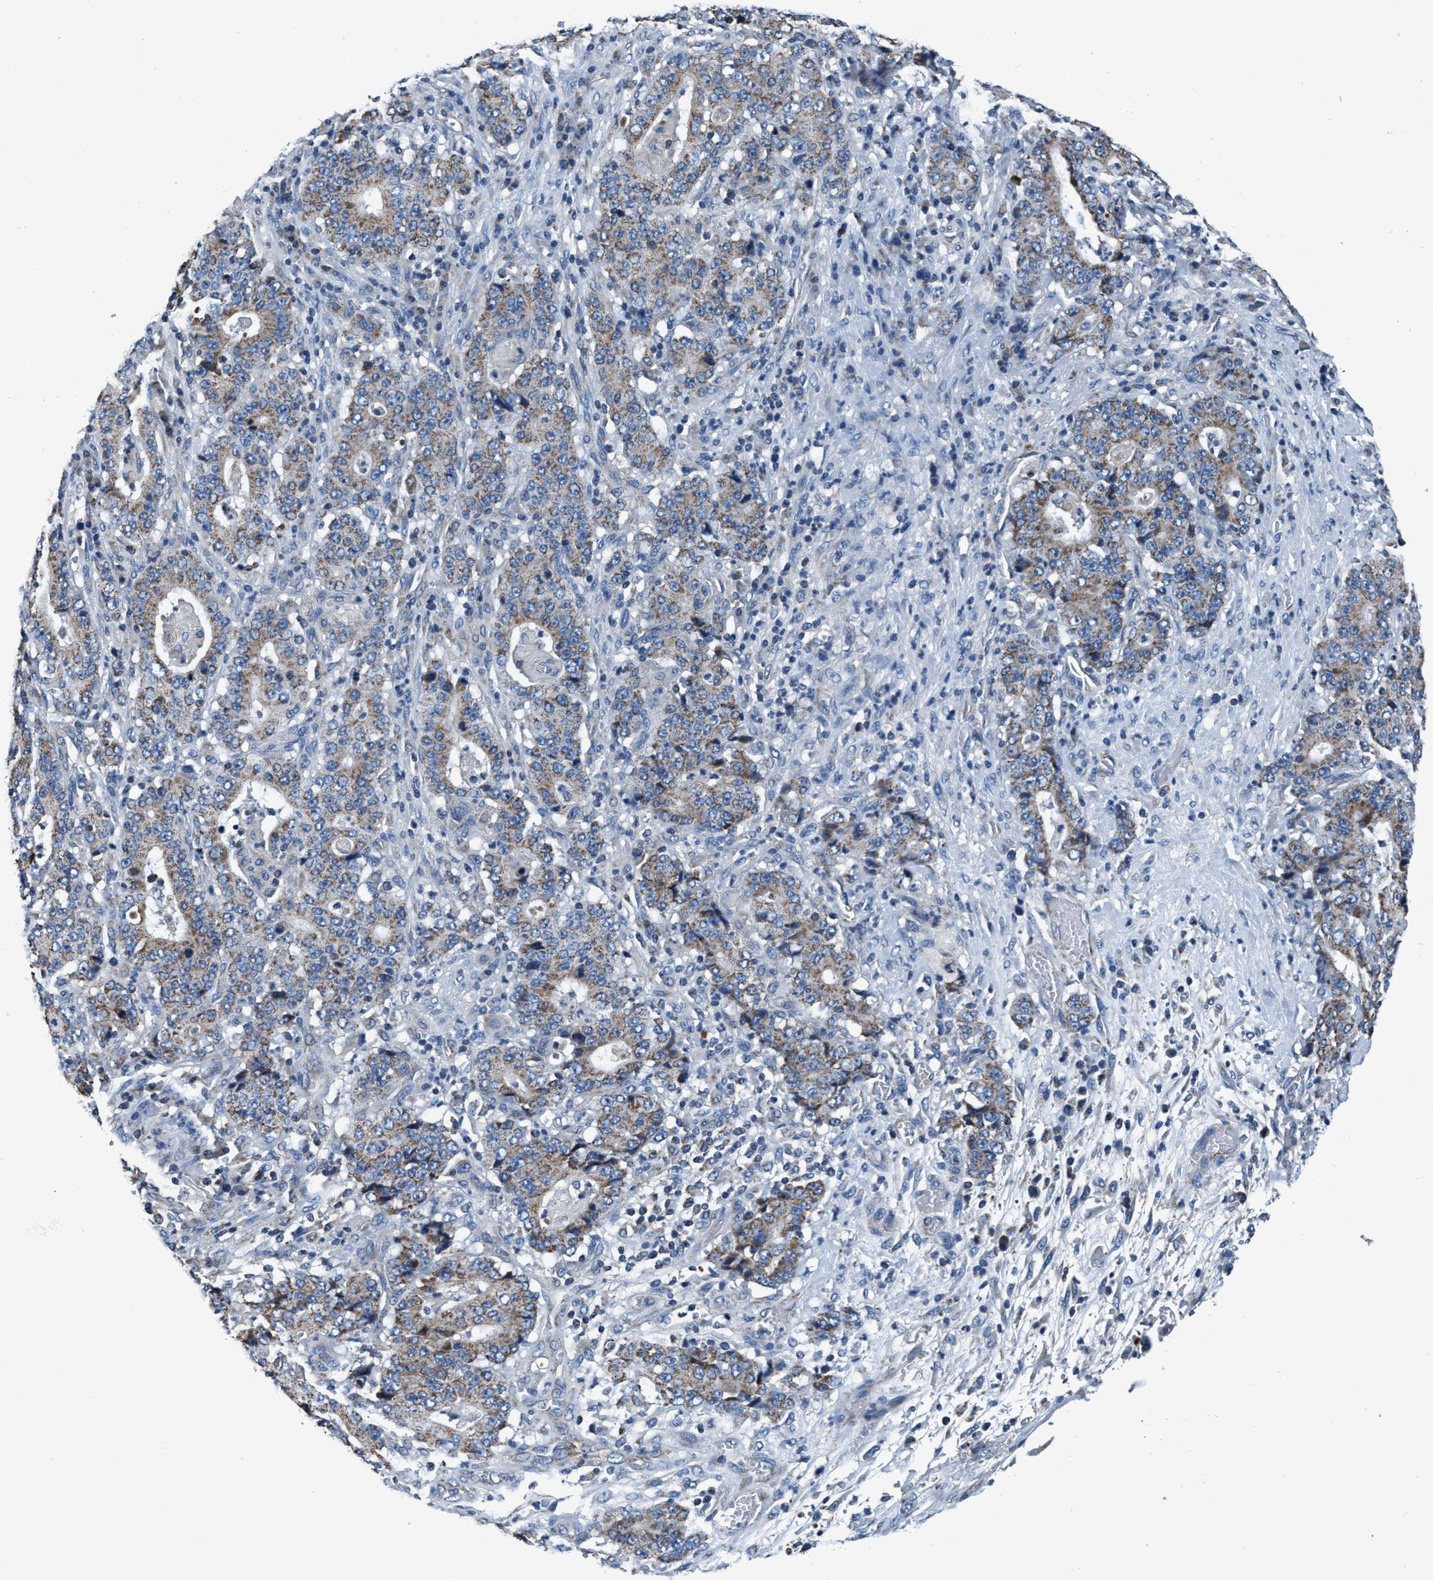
{"staining": {"intensity": "moderate", "quantity": ">75%", "location": "cytoplasmic/membranous"}, "tissue": "stomach cancer", "cell_type": "Tumor cells", "image_type": "cancer", "snomed": [{"axis": "morphology", "description": "Normal tissue, NOS"}, {"axis": "morphology", "description": "Adenocarcinoma, NOS"}, {"axis": "topography", "description": "Stomach, upper"}, {"axis": "topography", "description": "Stomach"}], "caption": "Human stomach adenocarcinoma stained with a protein marker exhibits moderate staining in tumor cells.", "gene": "ANKFN1", "patient": {"sex": "male", "age": 59}}